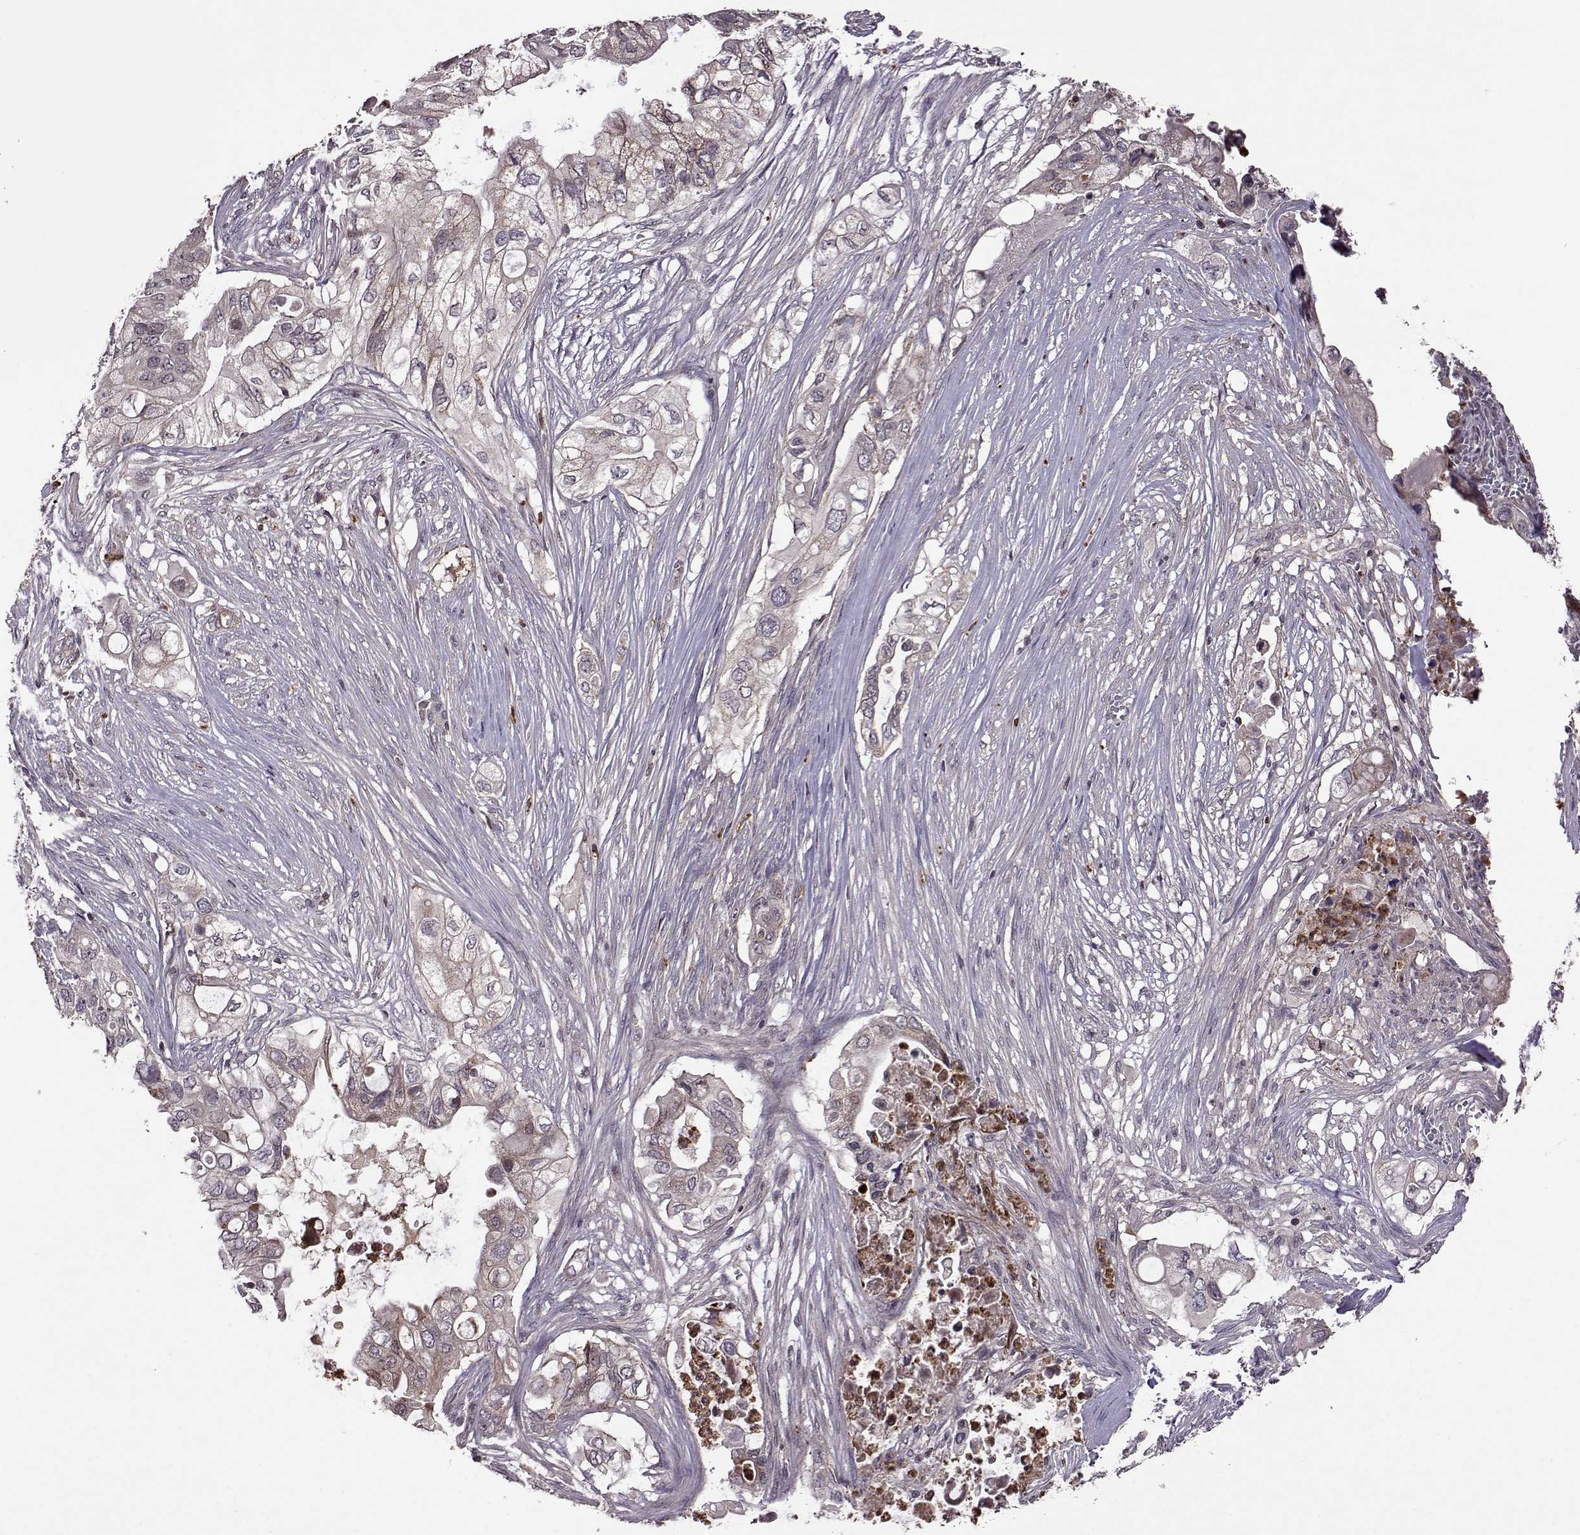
{"staining": {"intensity": "weak", "quantity": "<25%", "location": "cytoplasmic/membranous"}, "tissue": "pancreatic cancer", "cell_type": "Tumor cells", "image_type": "cancer", "snomed": [{"axis": "morphology", "description": "Adenocarcinoma, NOS"}, {"axis": "topography", "description": "Pancreas"}], "caption": "Immunohistochemistry micrograph of neoplastic tissue: adenocarcinoma (pancreatic) stained with DAB (3,3'-diaminobenzidine) shows no significant protein staining in tumor cells.", "gene": "TRMU", "patient": {"sex": "female", "age": 72}}